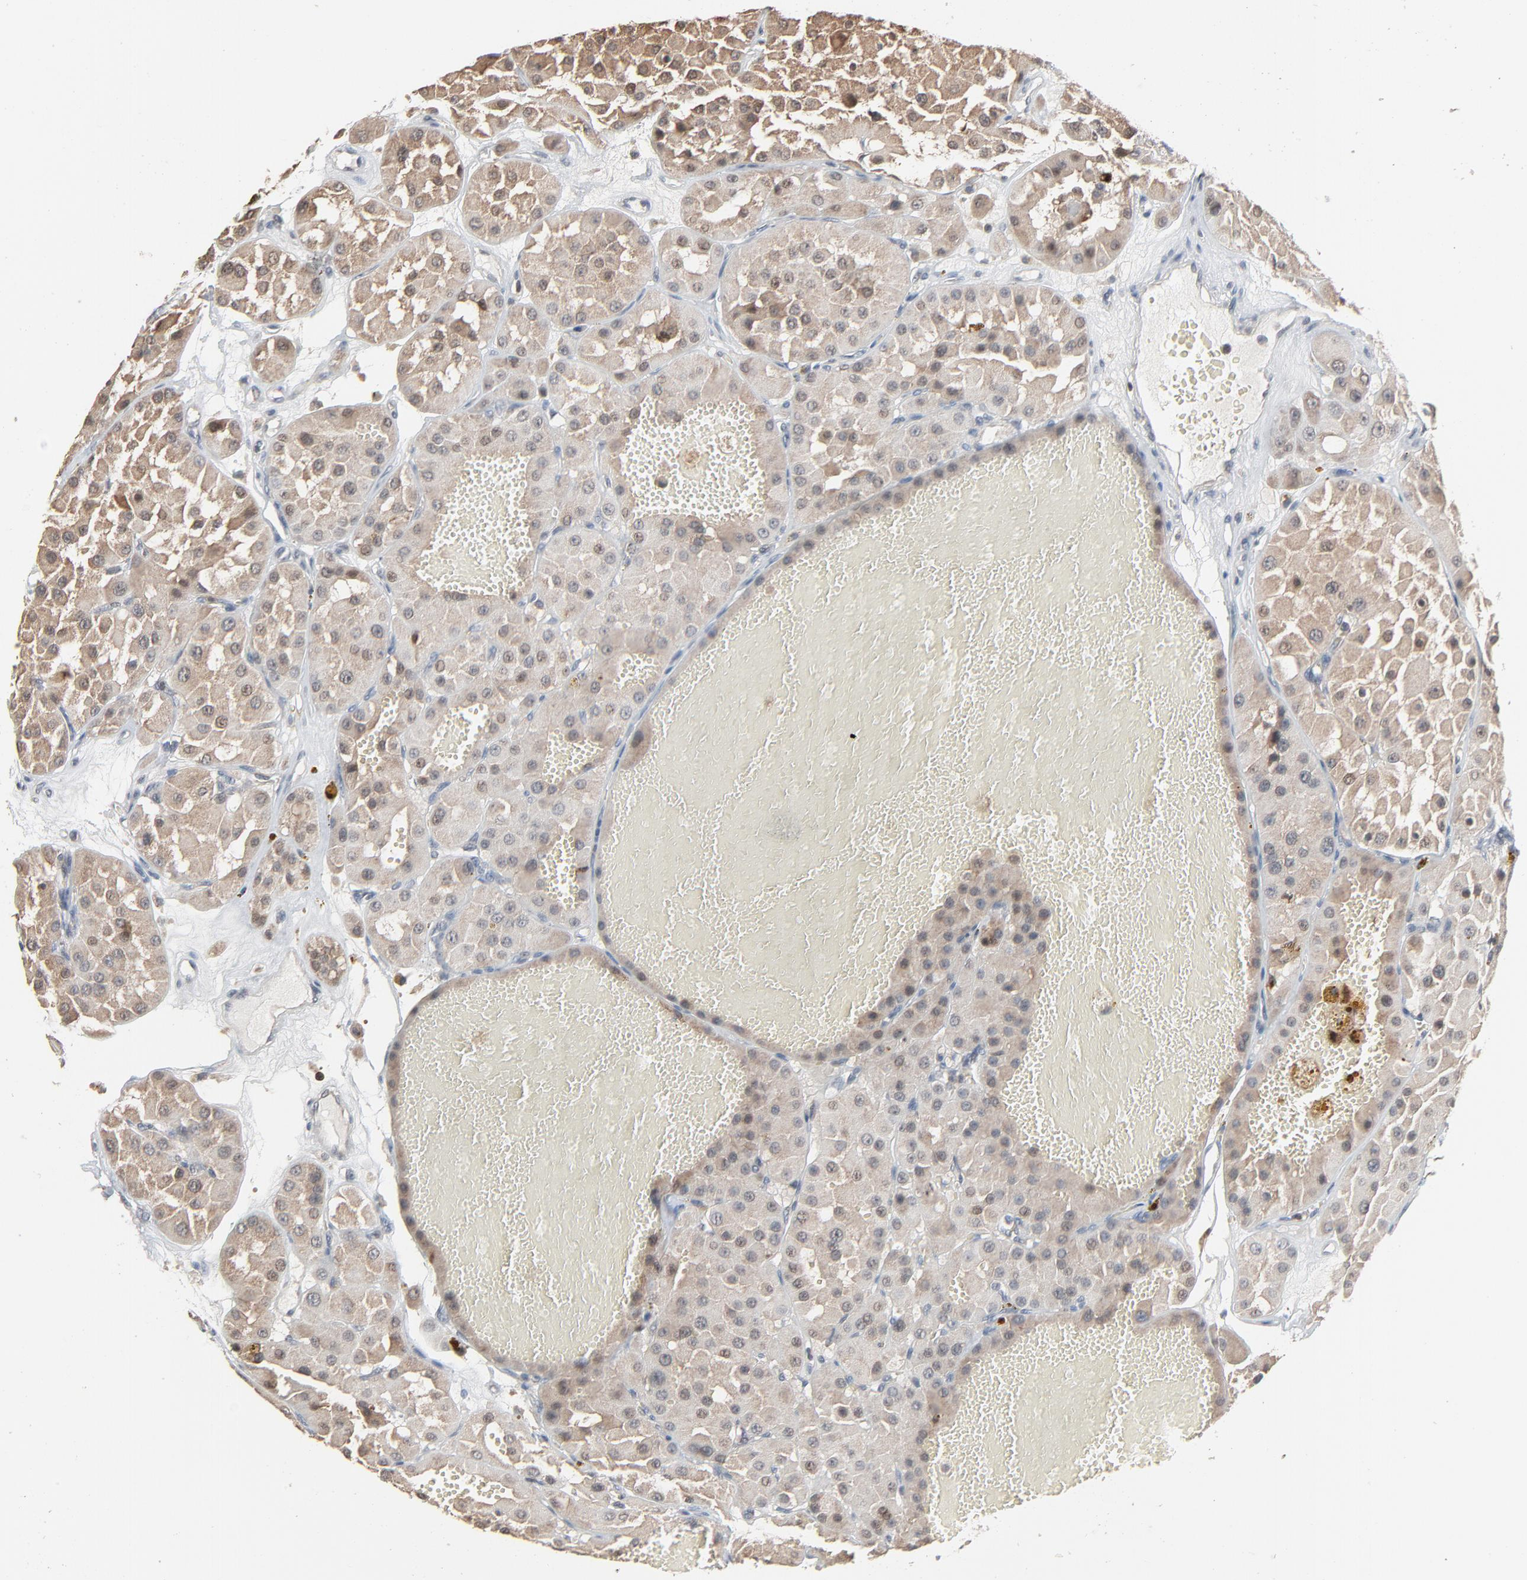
{"staining": {"intensity": "weak", "quantity": "<25%", "location": "cytoplasmic/membranous"}, "tissue": "renal cancer", "cell_type": "Tumor cells", "image_type": "cancer", "snomed": [{"axis": "morphology", "description": "Adenocarcinoma, uncertain malignant potential"}, {"axis": "topography", "description": "Kidney"}], "caption": "An immunohistochemistry (IHC) photomicrograph of renal adenocarcinoma,  uncertain malignant potential is shown. There is no staining in tumor cells of renal adenocarcinoma,  uncertain malignant potential.", "gene": "DOCK8", "patient": {"sex": "male", "age": 63}}